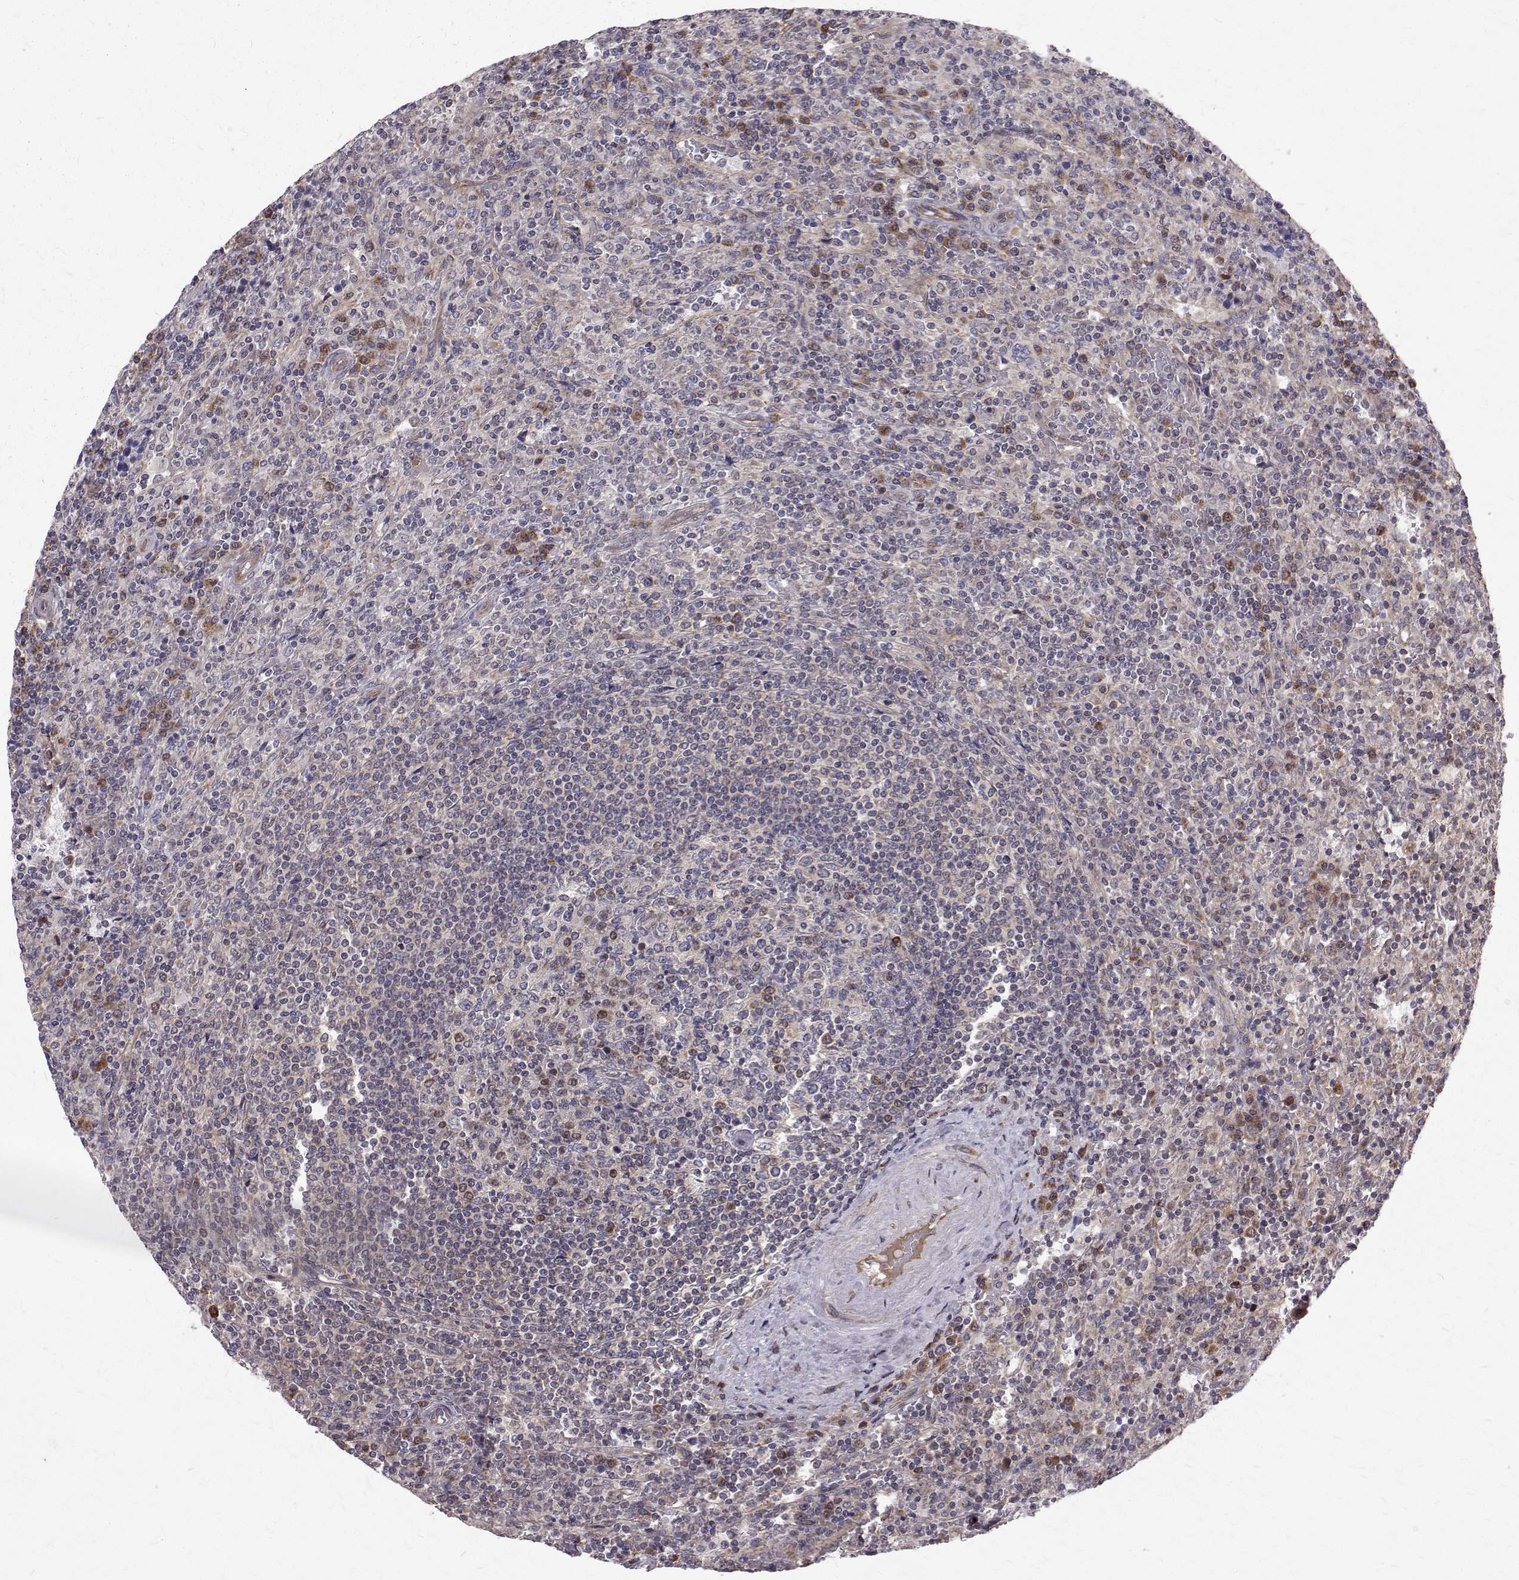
{"staining": {"intensity": "negative", "quantity": "none", "location": "none"}, "tissue": "lymphoma", "cell_type": "Tumor cells", "image_type": "cancer", "snomed": [{"axis": "morphology", "description": "Malignant lymphoma, non-Hodgkin's type, Low grade"}, {"axis": "topography", "description": "Spleen"}], "caption": "Malignant lymphoma, non-Hodgkin's type (low-grade) was stained to show a protein in brown. There is no significant positivity in tumor cells.", "gene": "ARFGAP1", "patient": {"sex": "male", "age": 62}}